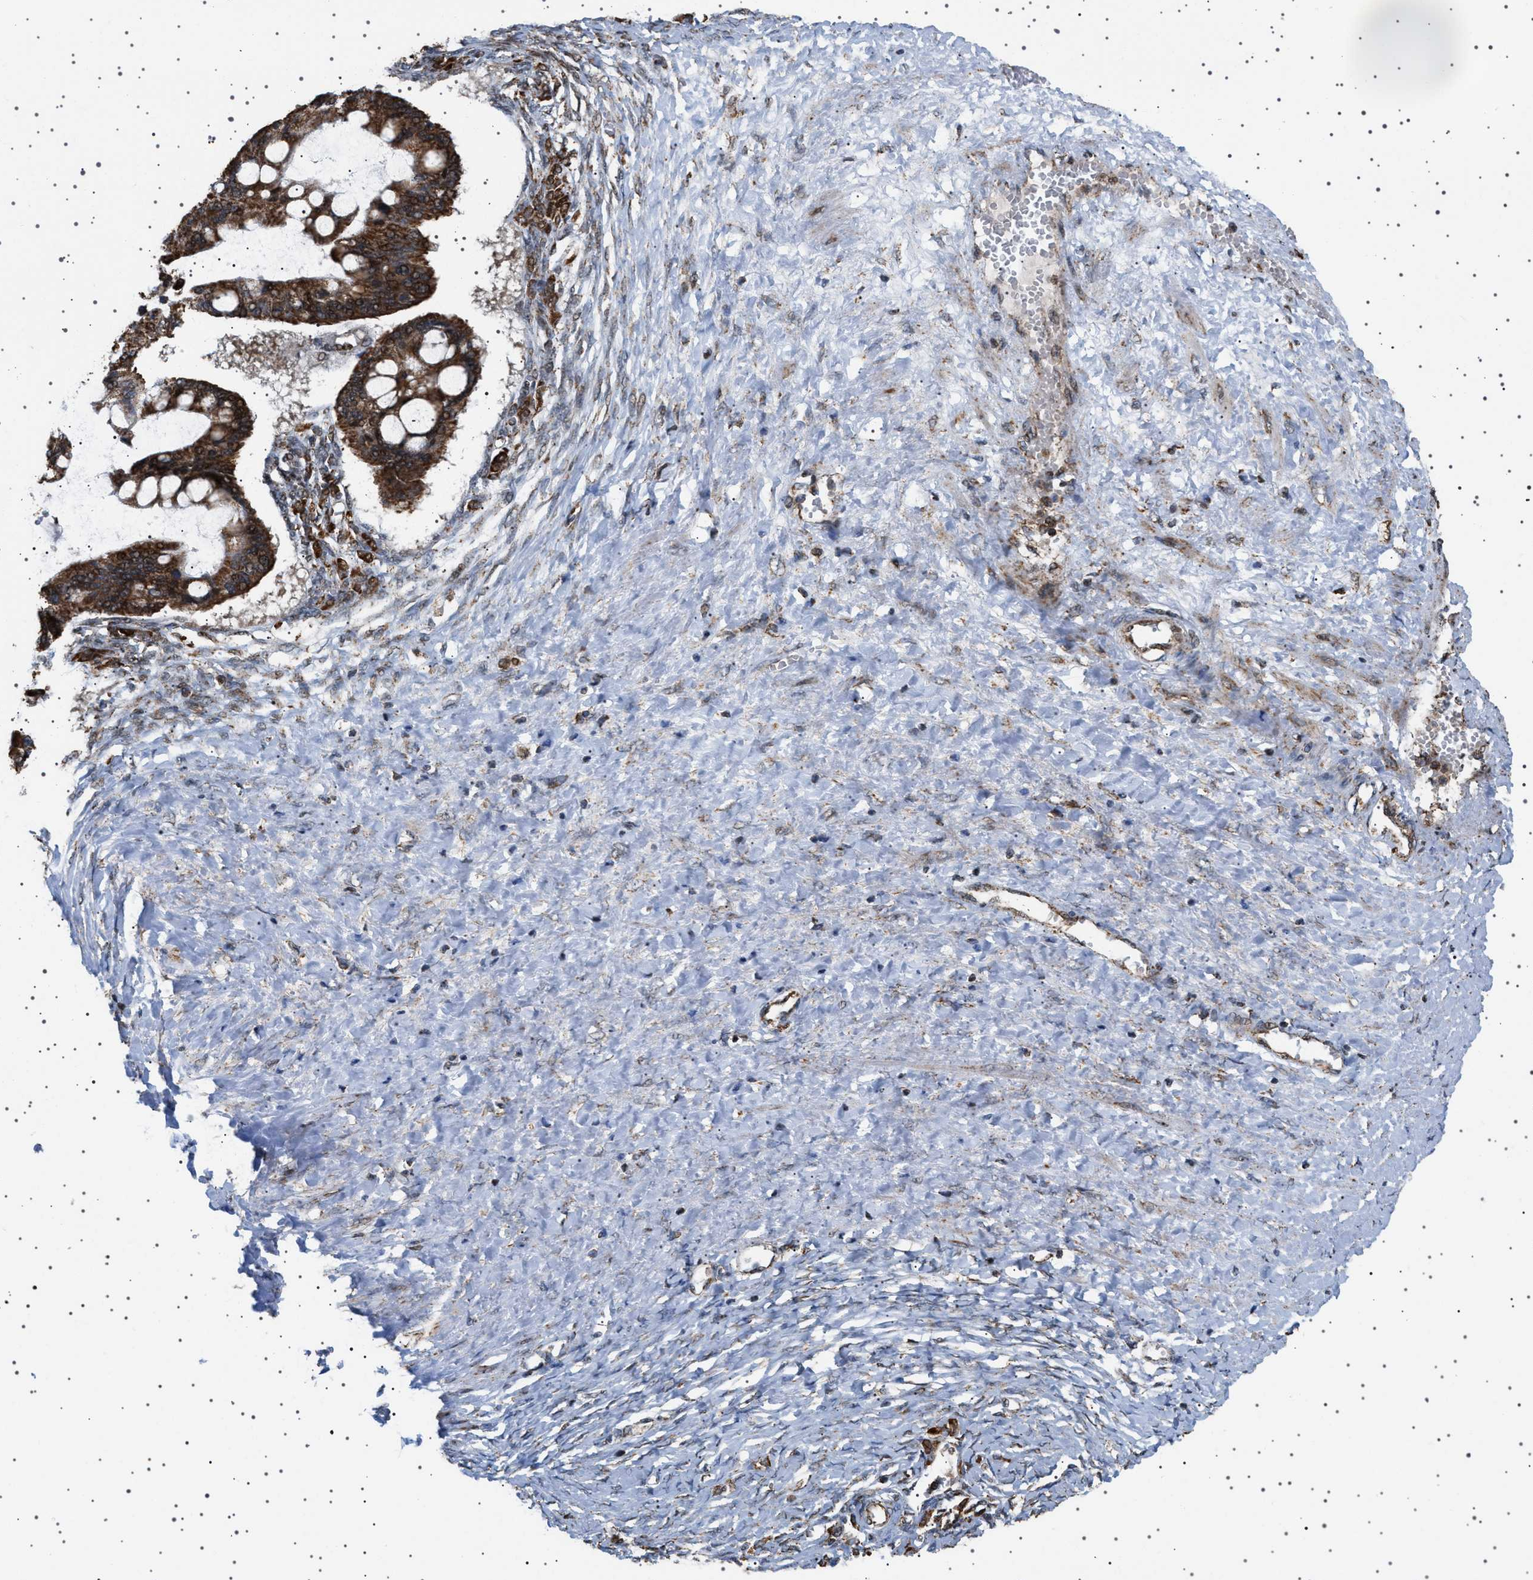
{"staining": {"intensity": "strong", "quantity": ">75%", "location": "cytoplasmic/membranous,nuclear"}, "tissue": "ovarian cancer", "cell_type": "Tumor cells", "image_type": "cancer", "snomed": [{"axis": "morphology", "description": "Cystadenocarcinoma, mucinous, NOS"}, {"axis": "topography", "description": "Ovary"}], "caption": "Immunohistochemical staining of ovarian cancer reveals high levels of strong cytoplasmic/membranous and nuclear staining in about >75% of tumor cells.", "gene": "MELK", "patient": {"sex": "female", "age": 73}}